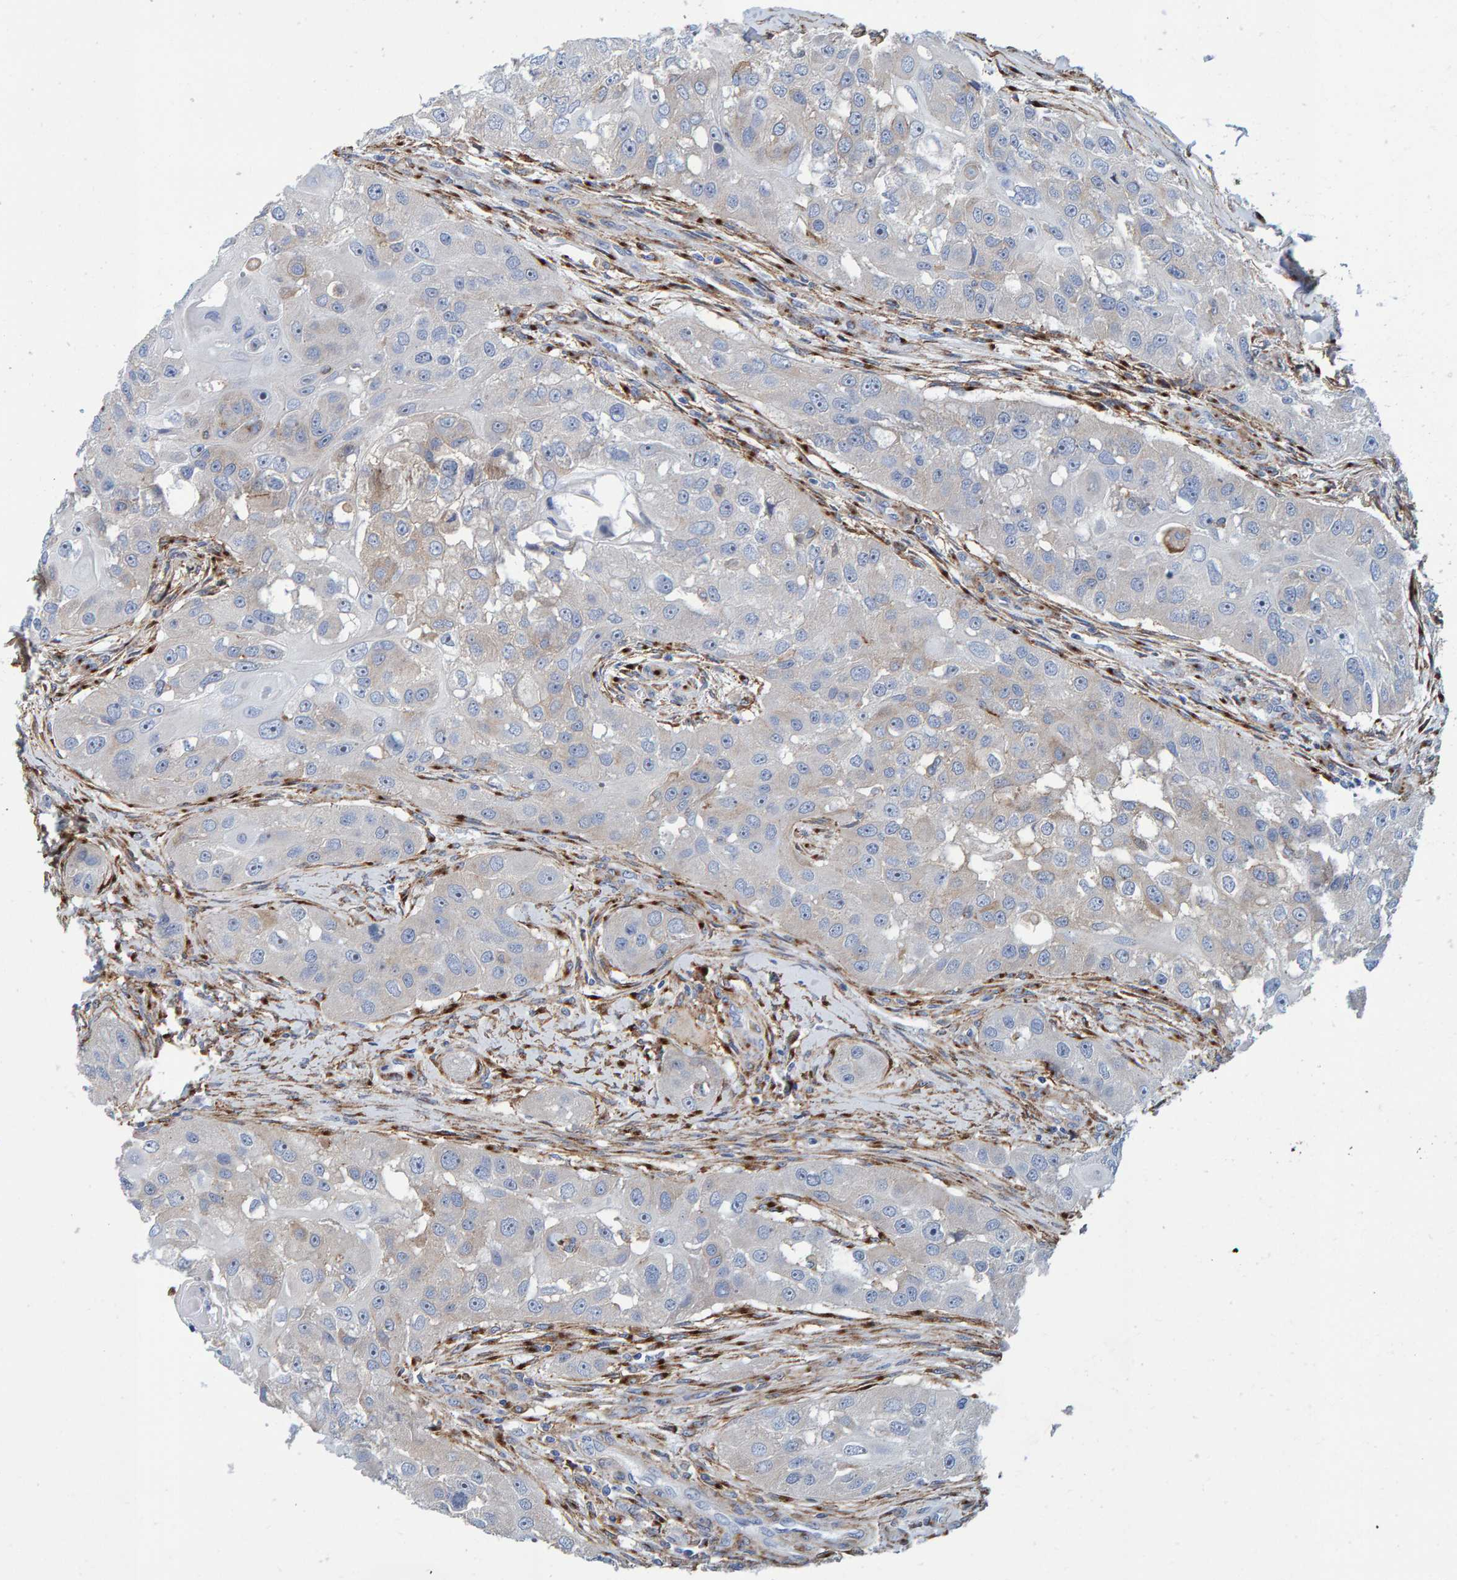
{"staining": {"intensity": "negative", "quantity": "none", "location": "none"}, "tissue": "head and neck cancer", "cell_type": "Tumor cells", "image_type": "cancer", "snomed": [{"axis": "morphology", "description": "Normal tissue, NOS"}, {"axis": "morphology", "description": "Squamous cell carcinoma, NOS"}, {"axis": "topography", "description": "Skeletal muscle"}, {"axis": "topography", "description": "Head-Neck"}], "caption": "This is an immunohistochemistry (IHC) micrograph of head and neck squamous cell carcinoma. There is no staining in tumor cells.", "gene": "LRP1", "patient": {"sex": "male", "age": 51}}